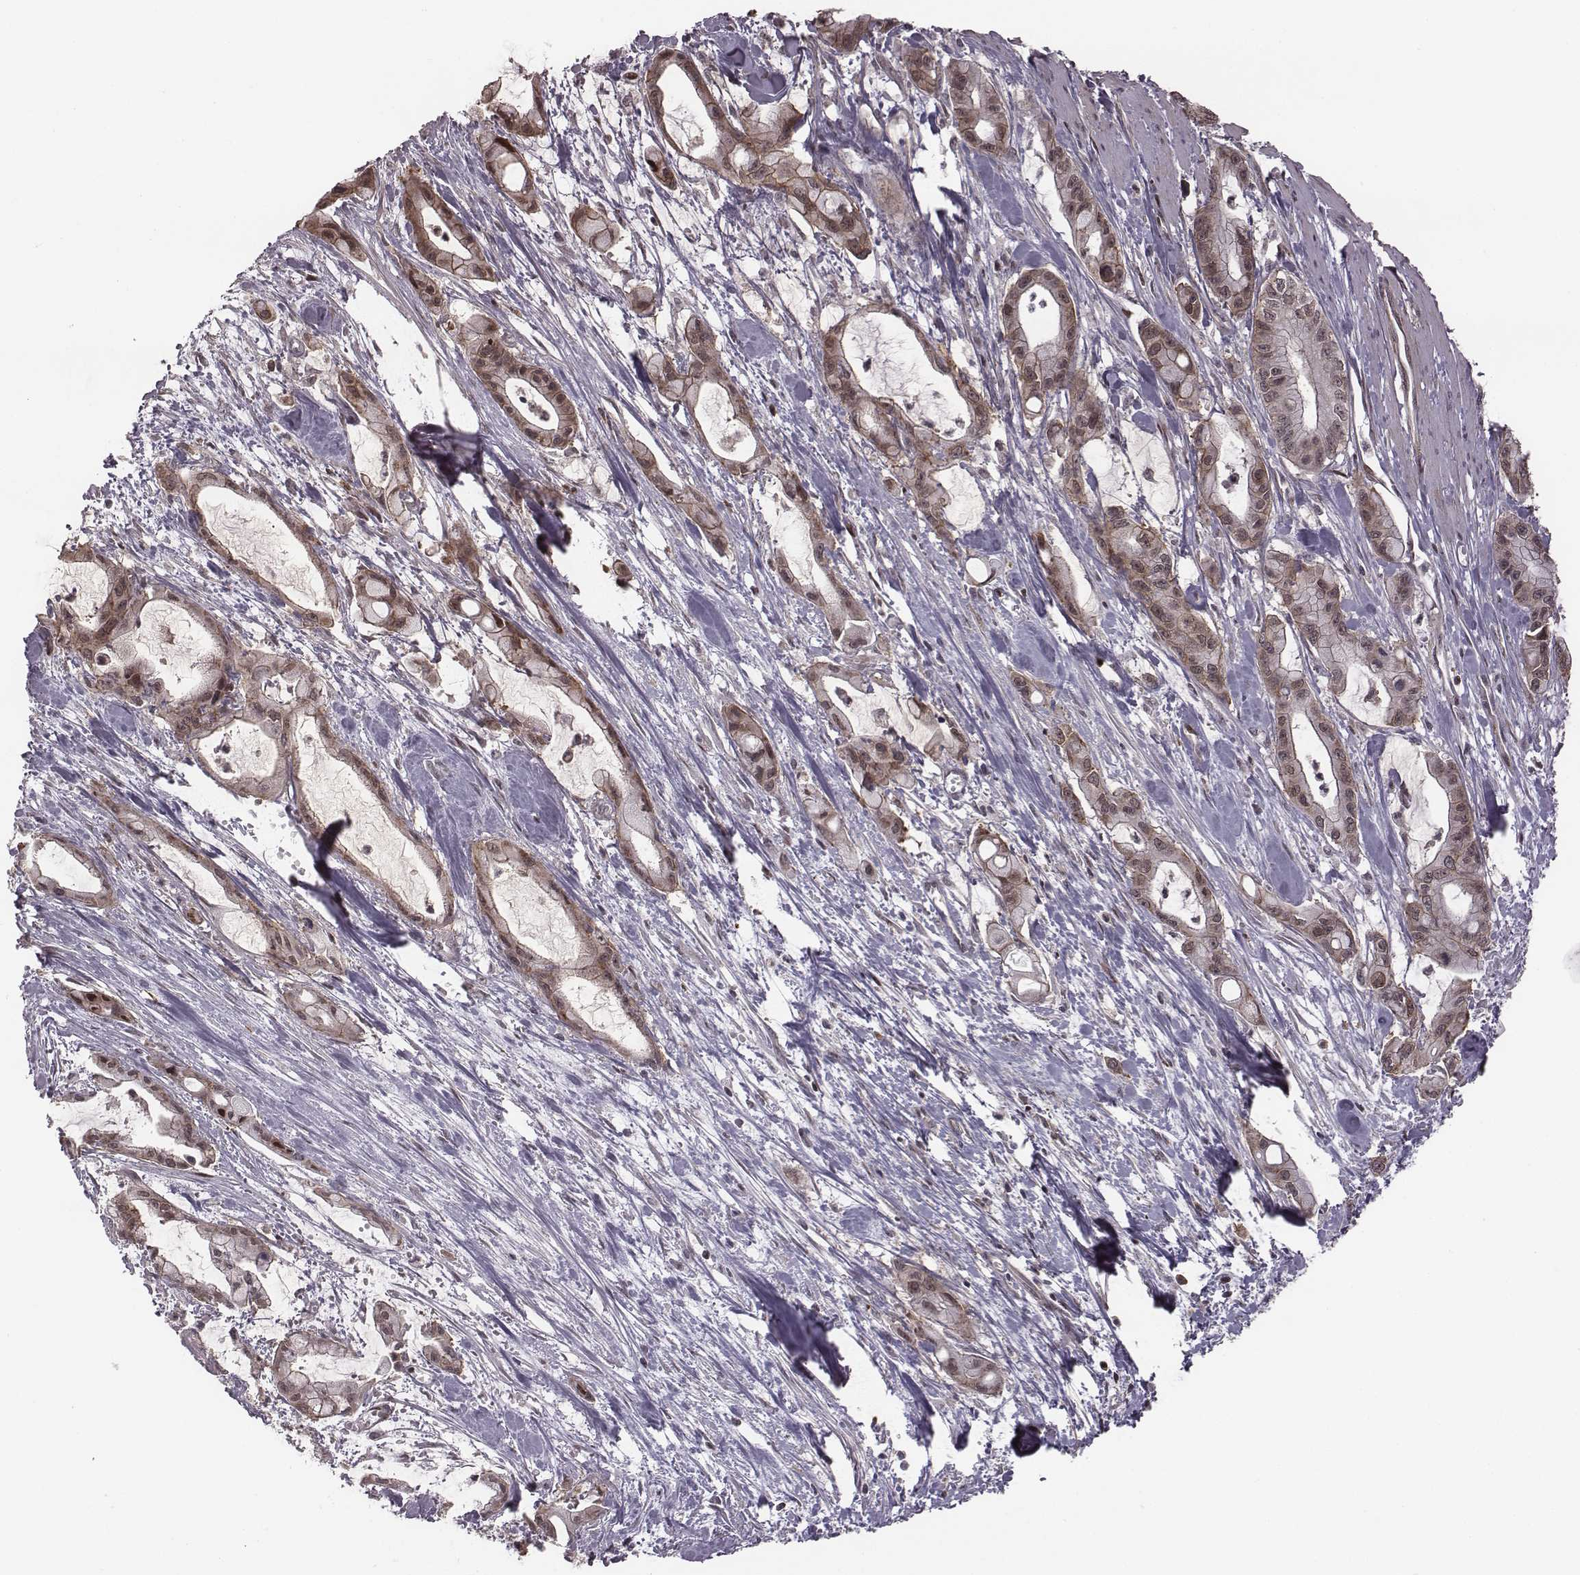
{"staining": {"intensity": "moderate", "quantity": "<25%", "location": "cytoplasmic/membranous,nuclear"}, "tissue": "pancreatic cancer", "cell_type": "Tumor cells", "image_type": "cancer", "snomed": [{"axis": "morphology", "description": "Adenocarcinoma, NOS"}, {"axis": "topography", "description": "Pancreas"}], "caption": "Immunohistochemical staining of human pancreatic cancer (adenocarcinoma) displays low levels of moderate cytoplasmic/membranous and nuclear protein expression in about <25% of tumor cells.", "gene": "RPL3", "patient": {"sex": "male", "age": 48}}